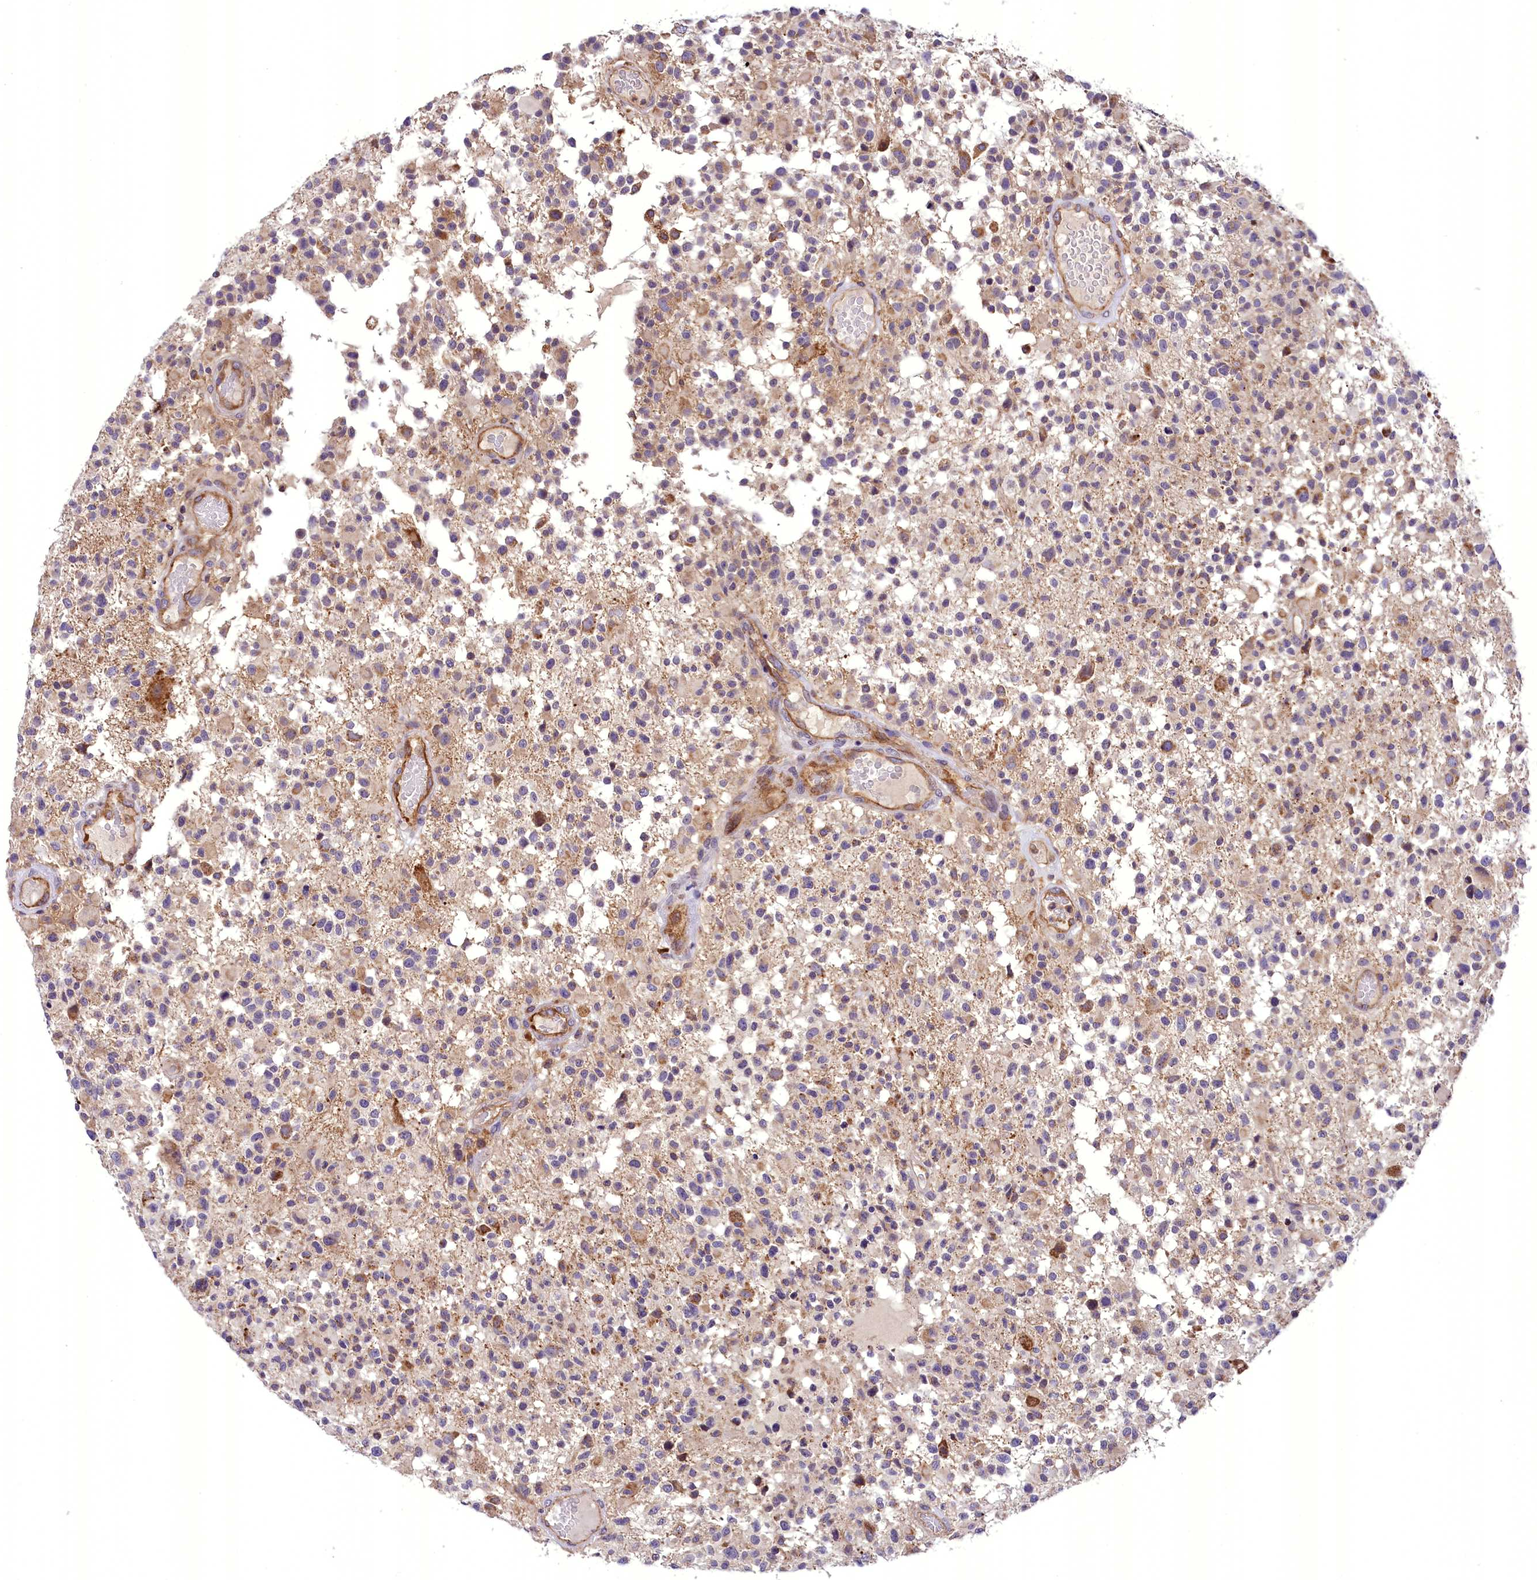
{"staining": {"intensity": "negative", "quantity": "none", "location": "none"}, "tissue": "glioma", "cell_type": "Tumor cells", "image_type": "cancer", "snomed": [{"axis": "morphology", "description": "Glioma, malignant, High grade"}, {"axis": "morphology", "description": "Glioblastoma, NOS"}, {"axis": "topography", "description": "Brain"}], "caption": "Immunohistochemistry (IHC) histopathology image of neoplastic tissue: glioma stained with DAB displays no significant protein positivity in tumor cells.", "gene": "DNAJB9", "patient": {"sex": "male", "age": 60}}